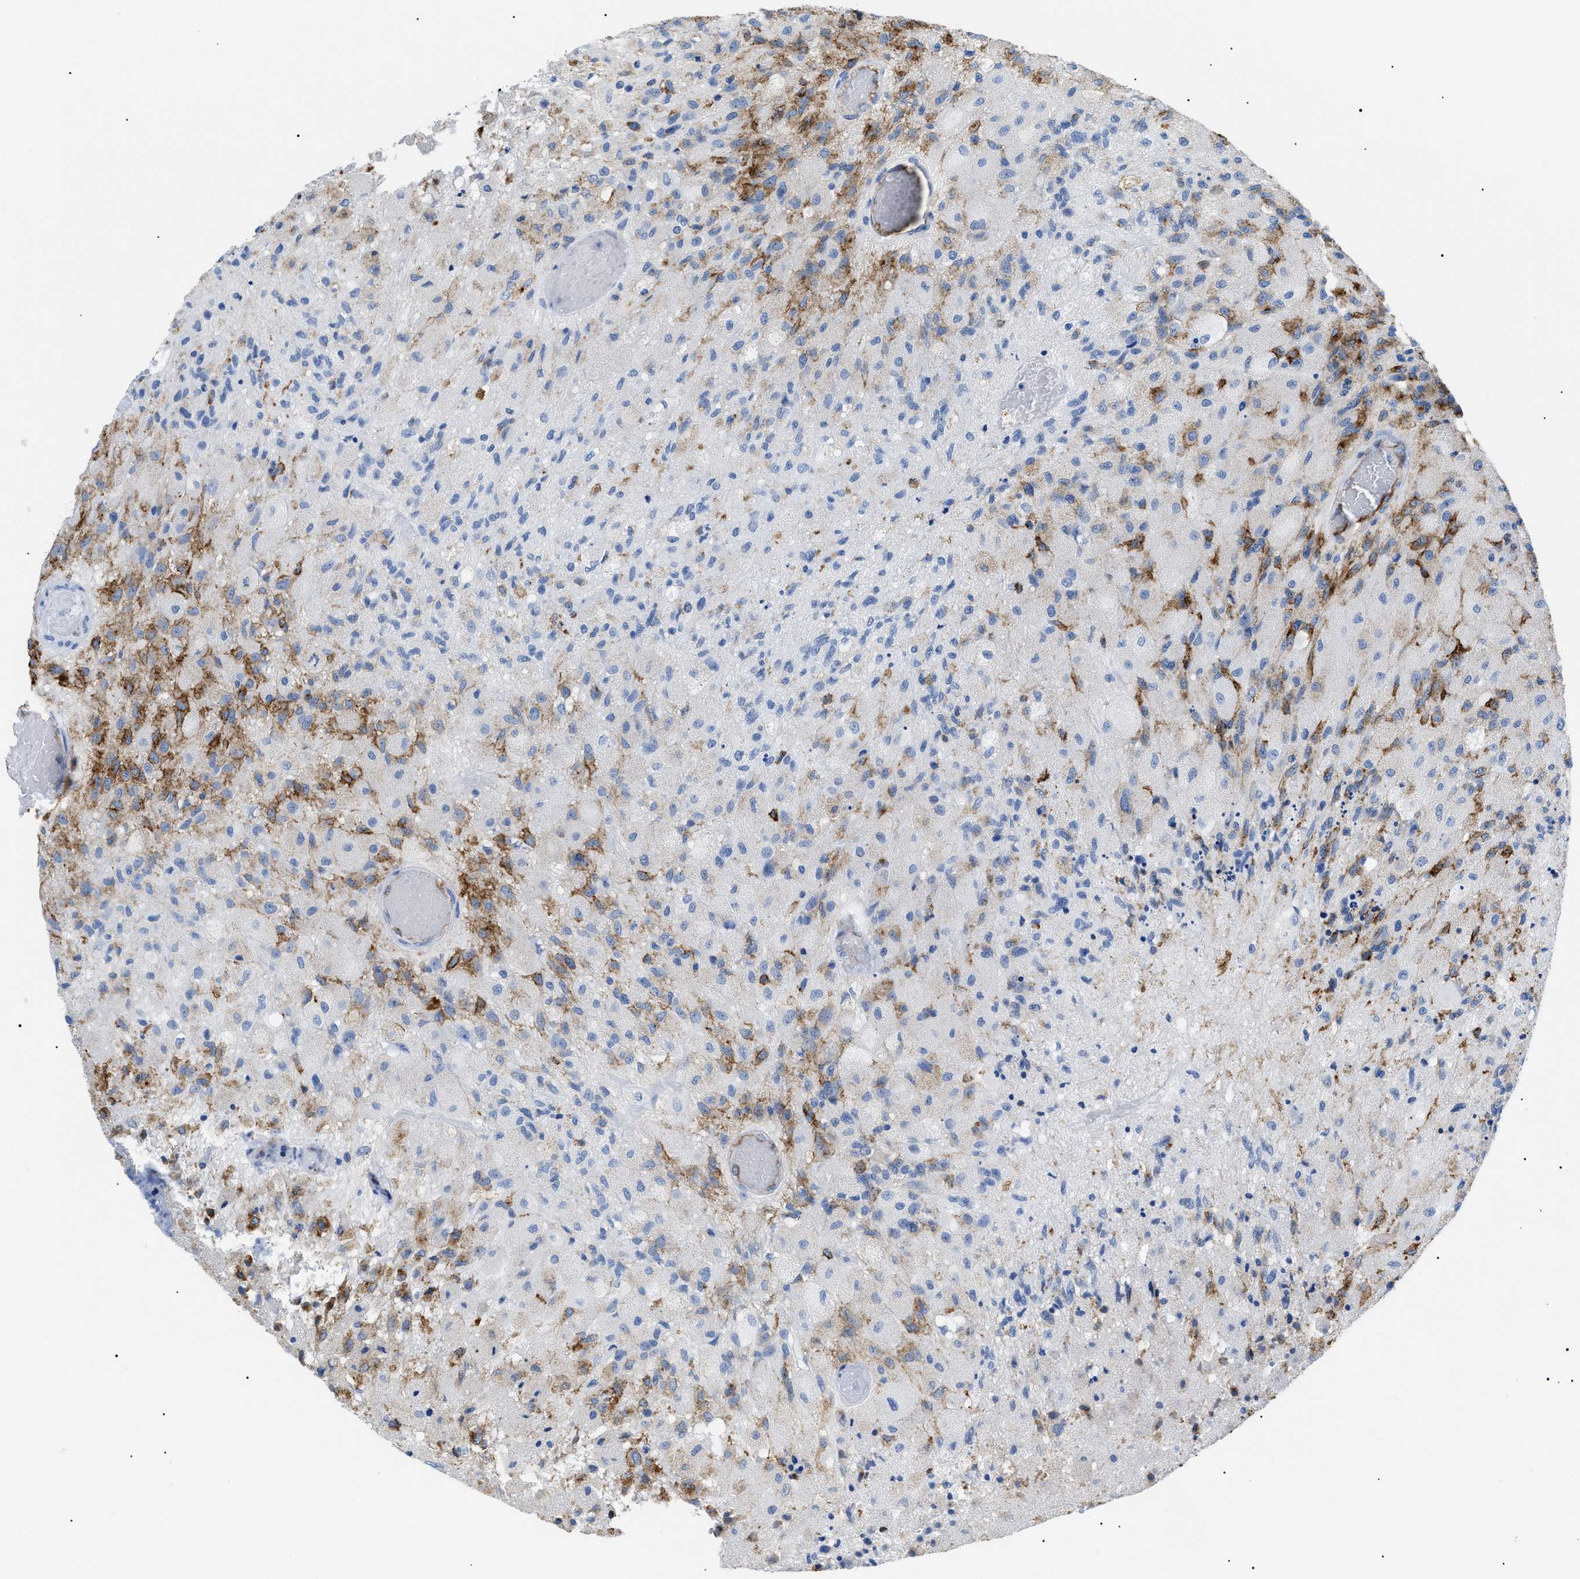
{"staining": {"intensity": "strong", "quantity": "25%-75%", "location": "cytoplasmic/membranous"}, "tissue": "glioma", "cell_type": "Tumor cells", "image_type": "cancer", "snomed": [{"axis": "morphology", "description": "Normal tissue, NOS"}, {"axis": "morphology", "description": "Glioma, malignant, High grade"}, {"axis": "topography", "description": "Cerebral cortex"}], "caption": "The immunohistochemical stain labels strong cytoplasmic/membranous staining in tumor cells of malignant glioma (high-grade) tissue.", "gene": "PODXL", "patient": {"sex": "male", "age": 77}}